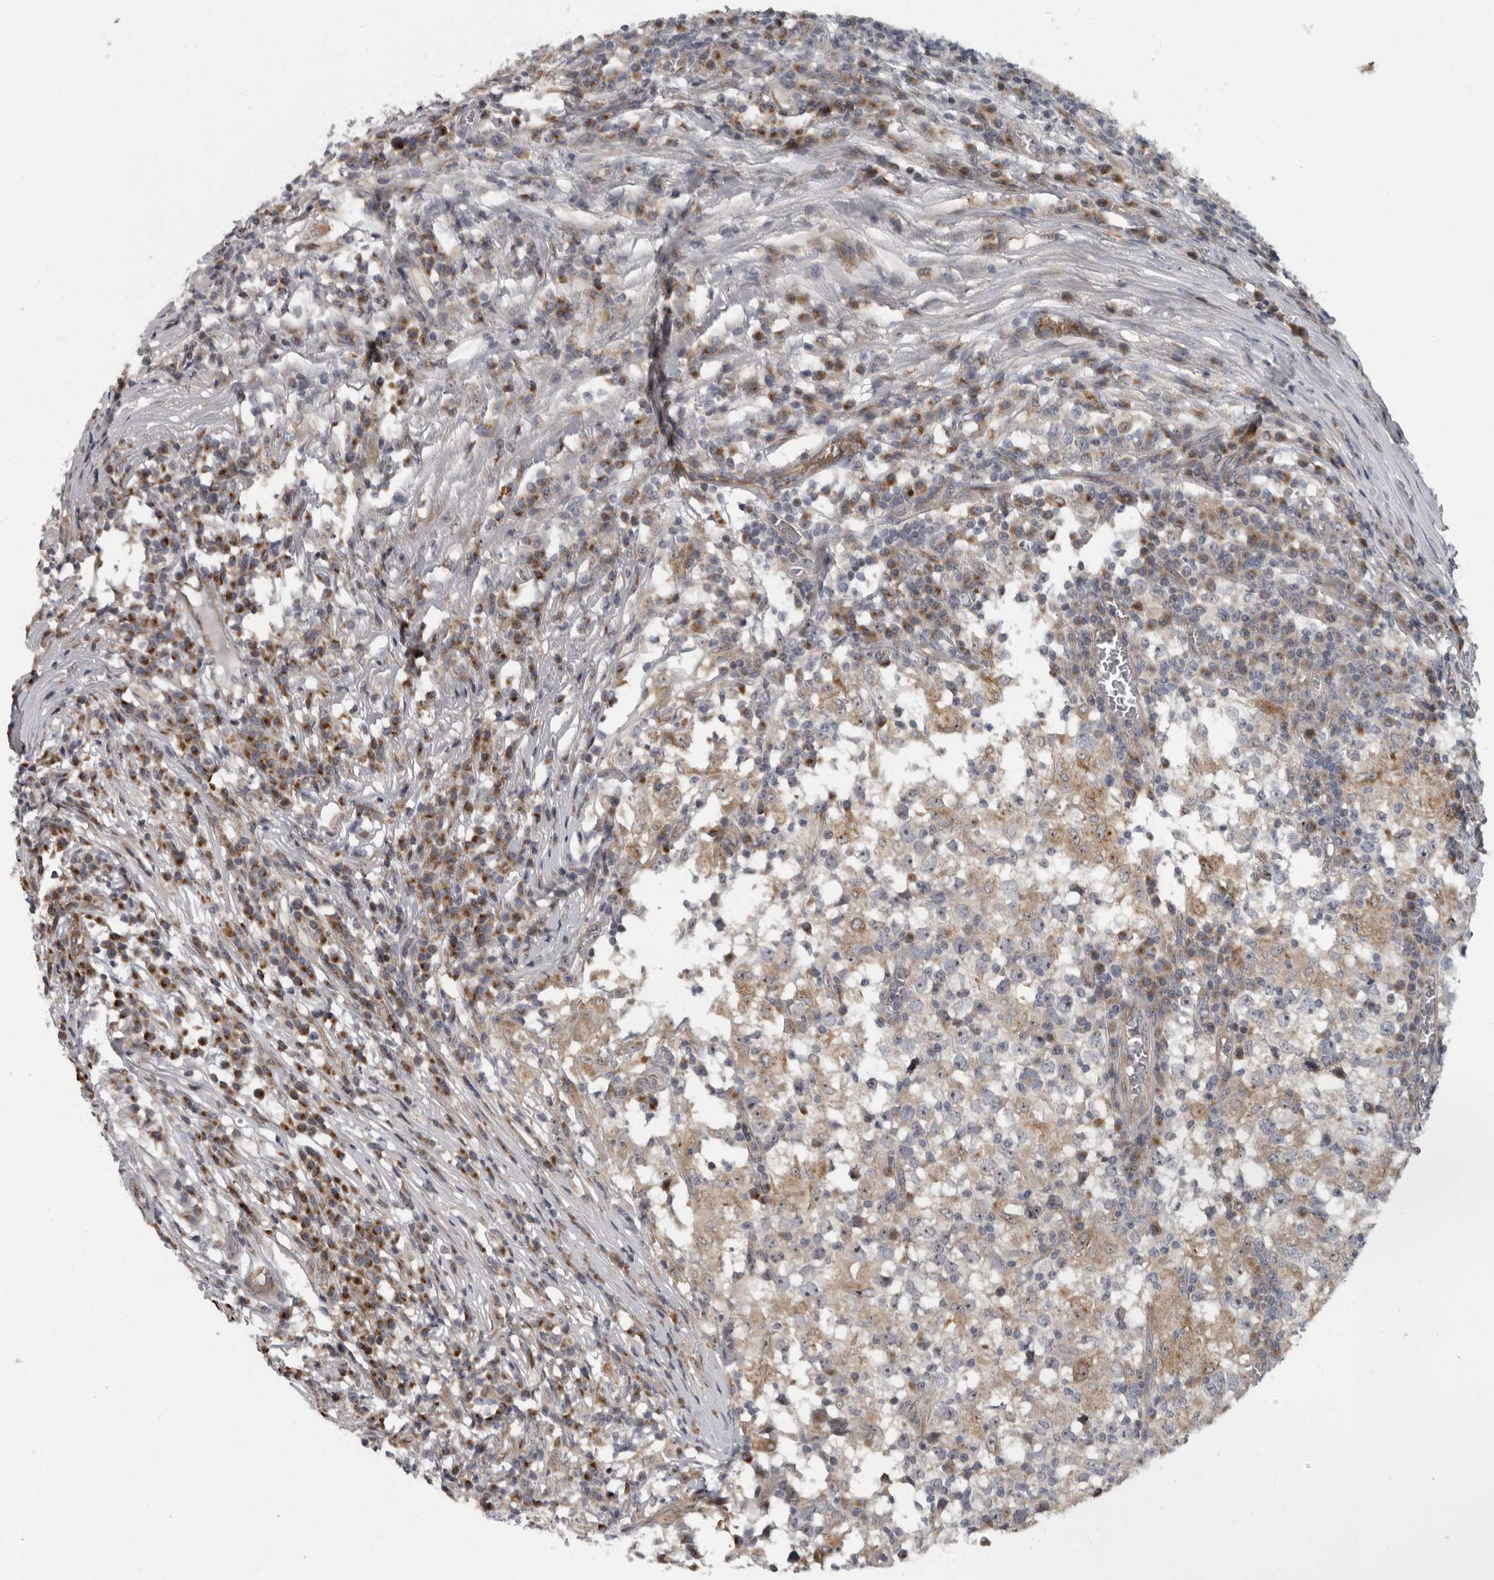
{"staining": {"intensity": "negative", "quantity": "none", "location": "none"}, "tissue": "testis cancer", "cell_type": "Tumor cells", "image_type": "cancer", "snomed": [{"axis": "morphology", "description": "Seminoma, NOS"}, {"axis": "topography", "description": "Testis"}], "caption": "This is a image of IHC staining of seminoma (testis), which shows no expression in tumor cells.", "gene": "PDCD11", "patient": {"sex": "male", "age": 65}}